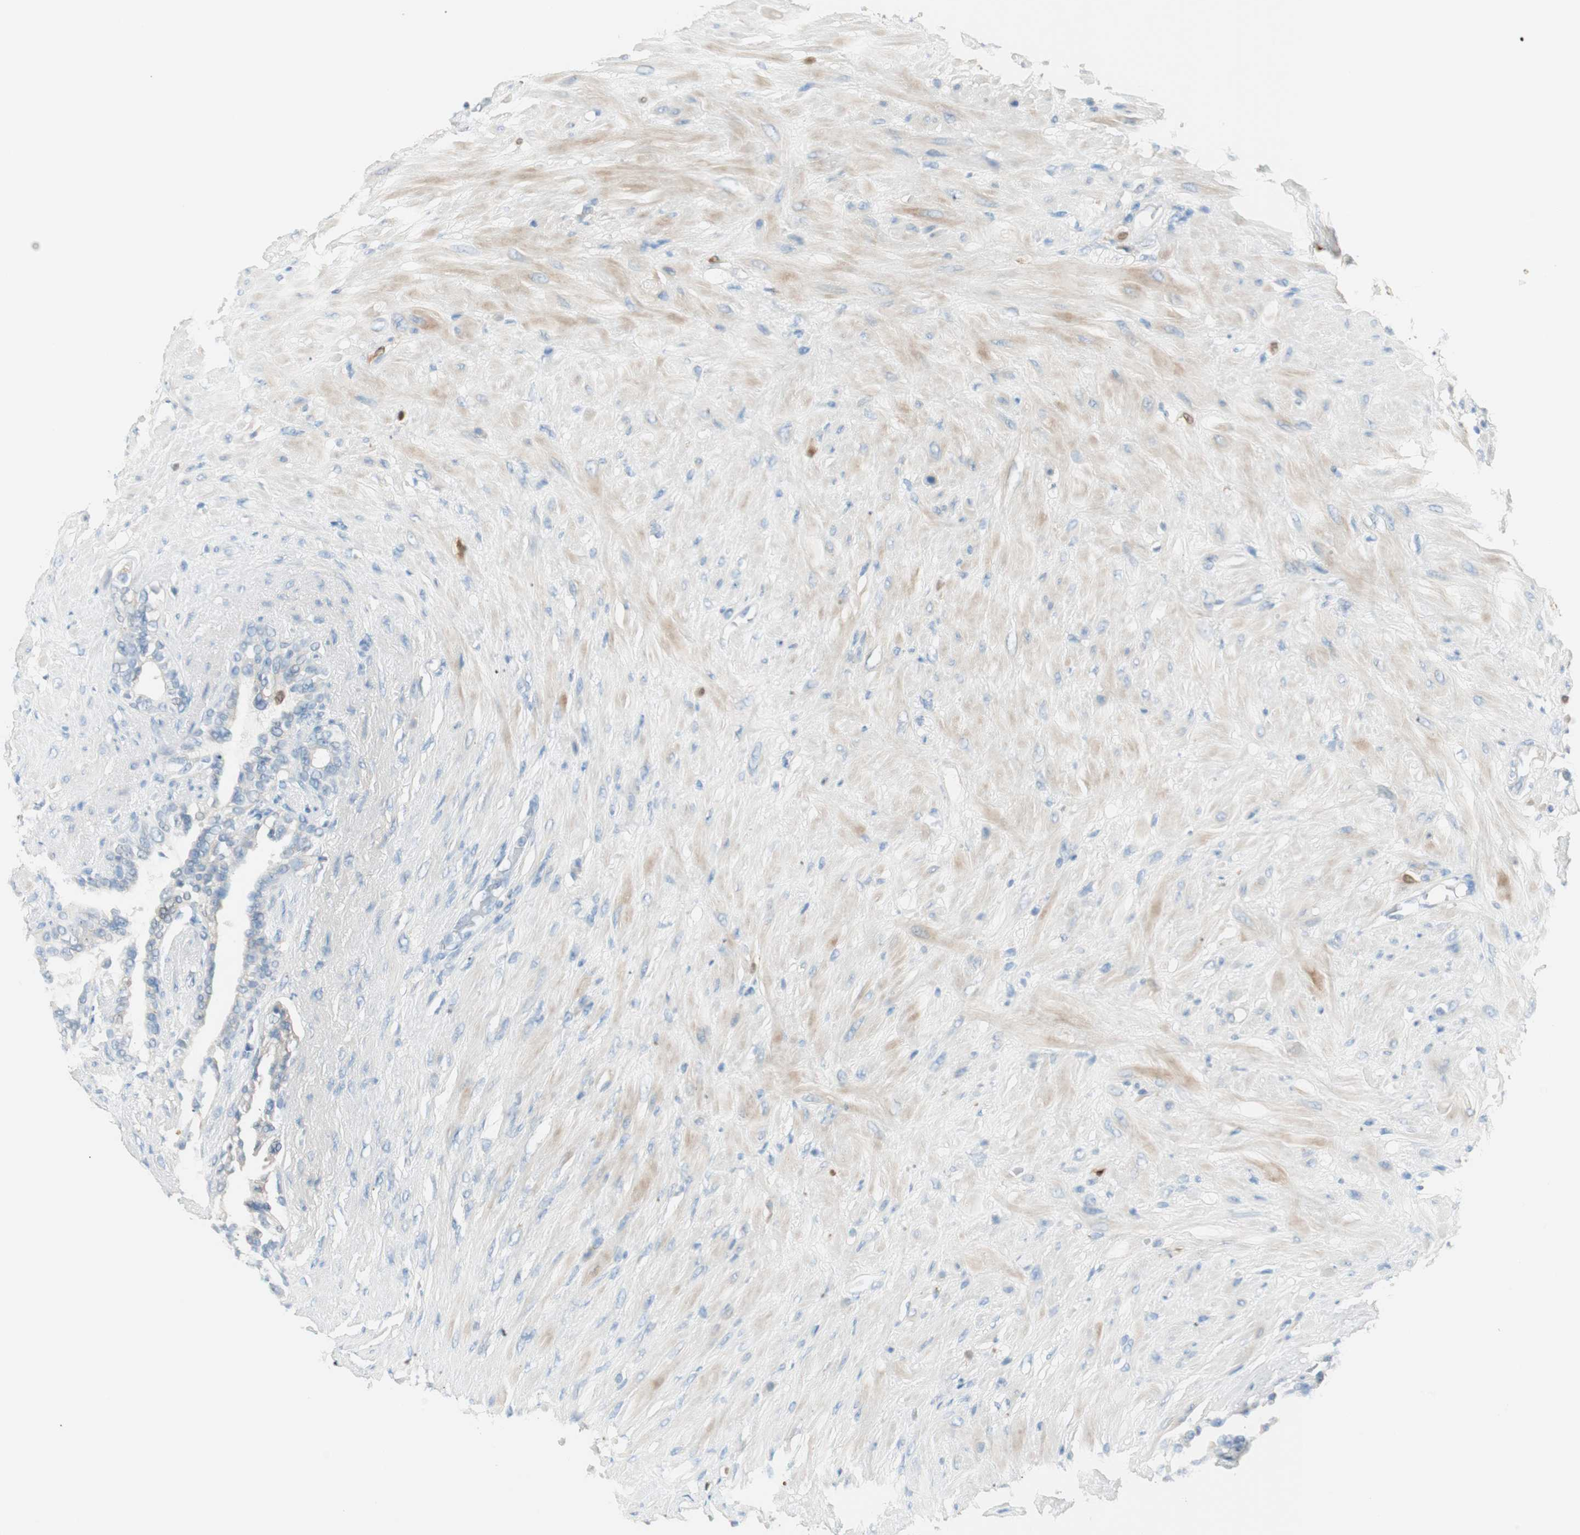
{"staining": {"intensity": "negative", "quantity": "none", "location": "none"}, "tissue": "seminal vesicle", "cell_type": "Glandular cells", "image_type": "normal", "snomed": [{"axis": "morphology", "description": "Normal tissue, NOS"}, {"axis": "topography", "description": "Seminal veicle"}], "caption": "The image shows no significant positivity in glandular cells of seminal vesicle. (Stains: DAB (3,3'-diaminobenzidine) immunohistochemistry with hematoxylin counter stain, Microscopy: brightfield microscopy at high magnification).", "gene": "HPGD", "patient": {"sex": "male", "age": 61}}